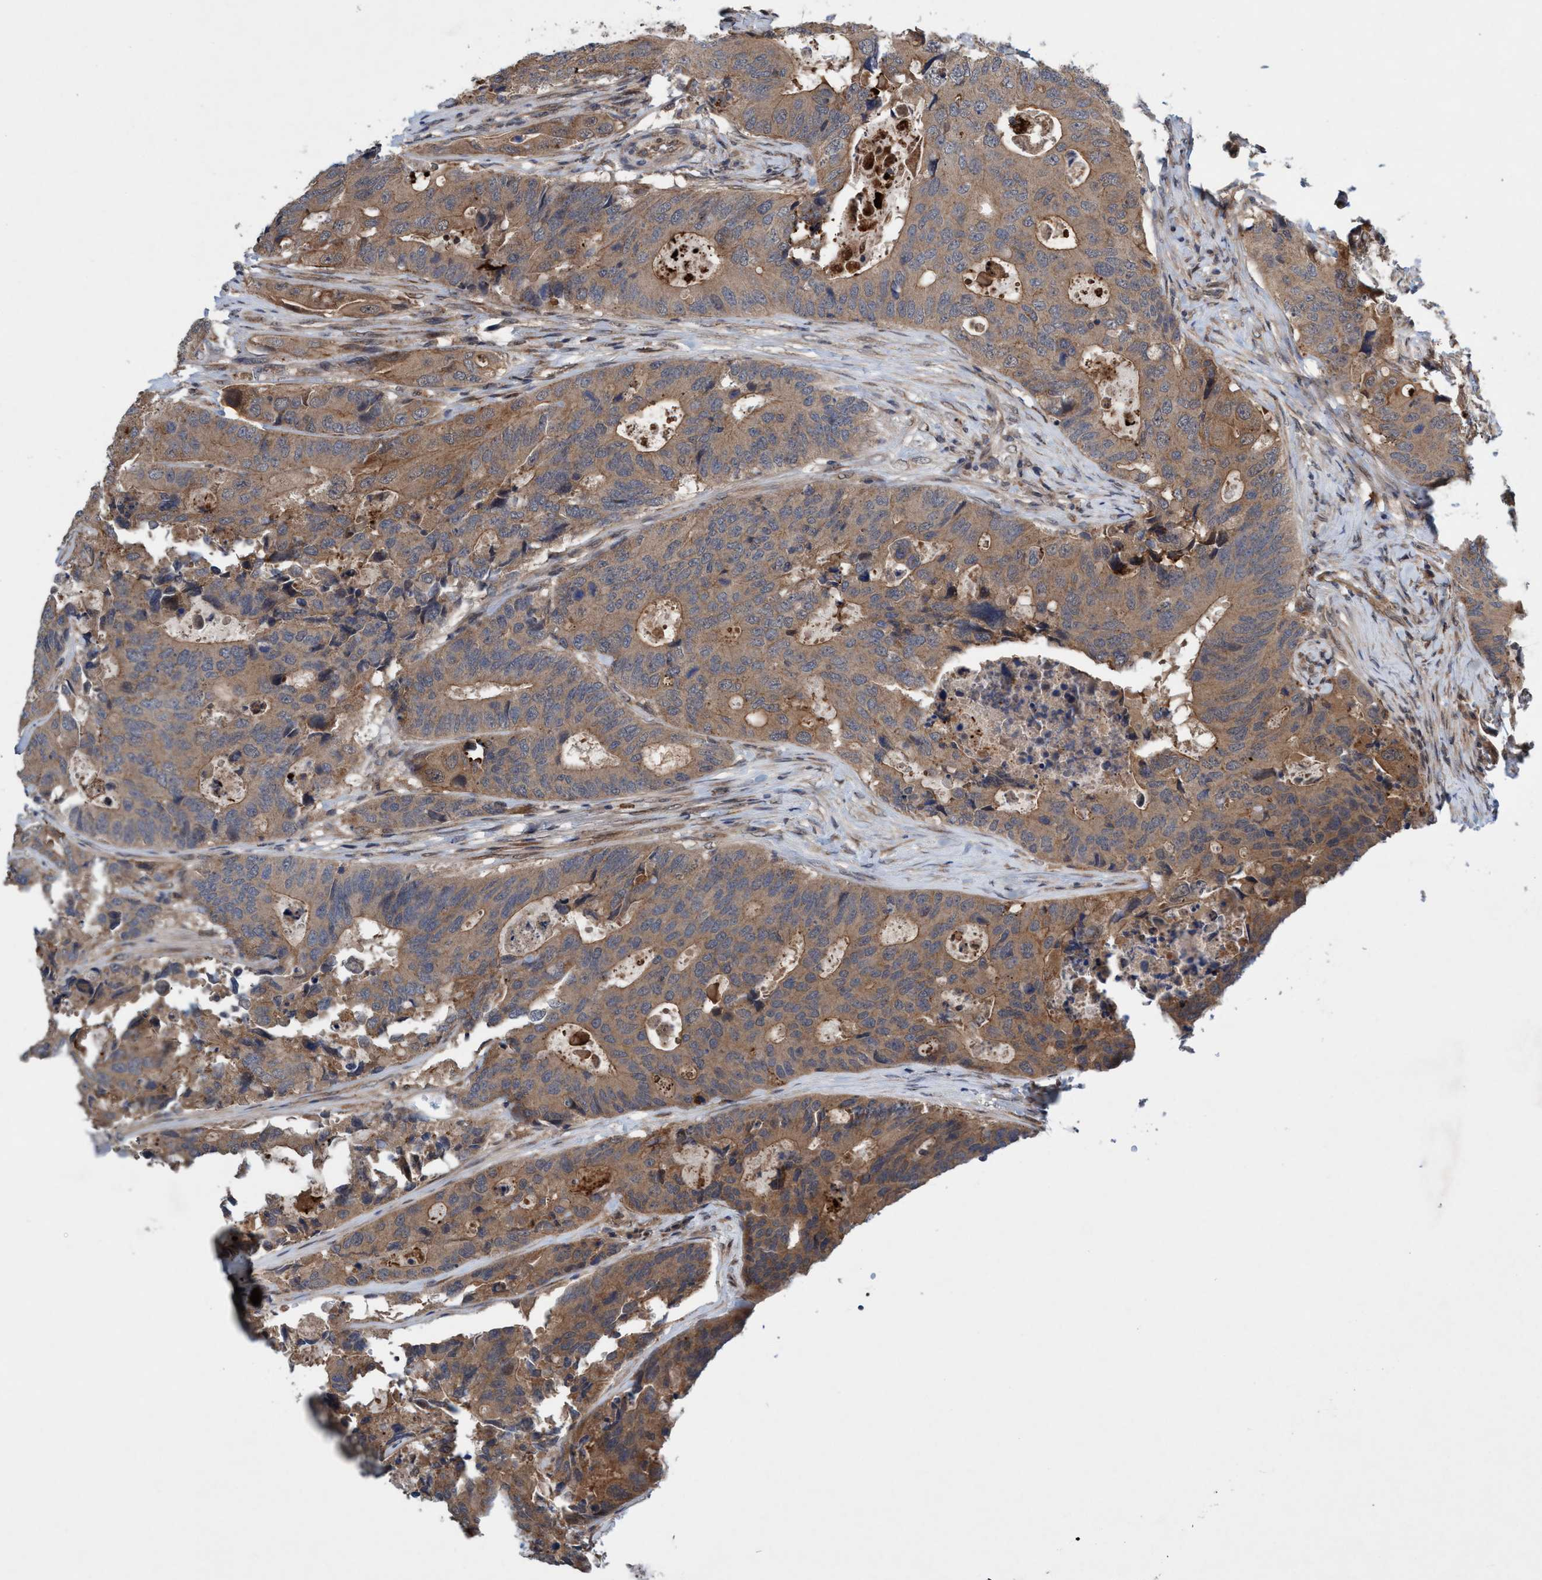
{"staining": {"intensity": "moderate", "quantity": ">75%", "location": "cytoplasmic/membranous"}, "tissue": "colorectal cancer", "cell_type": "Tumor cells", "image_type": "cancer", "snomed": [{"axis": "morphology", "description": "Adenocarcinoma, NOS"}, {"axis": "topography", "description": "Colon"}], "caption": "Colorectal adenocarcinoma stained with DAB (3,3'-diaminobenzidine) immunohistochemistry shows medium levels of moderate cytoplasmic/membranous staining in approximately >75% of tumor cells.", "gene": "TRIM65", "patient": {"sex": "male", "age": 71}}